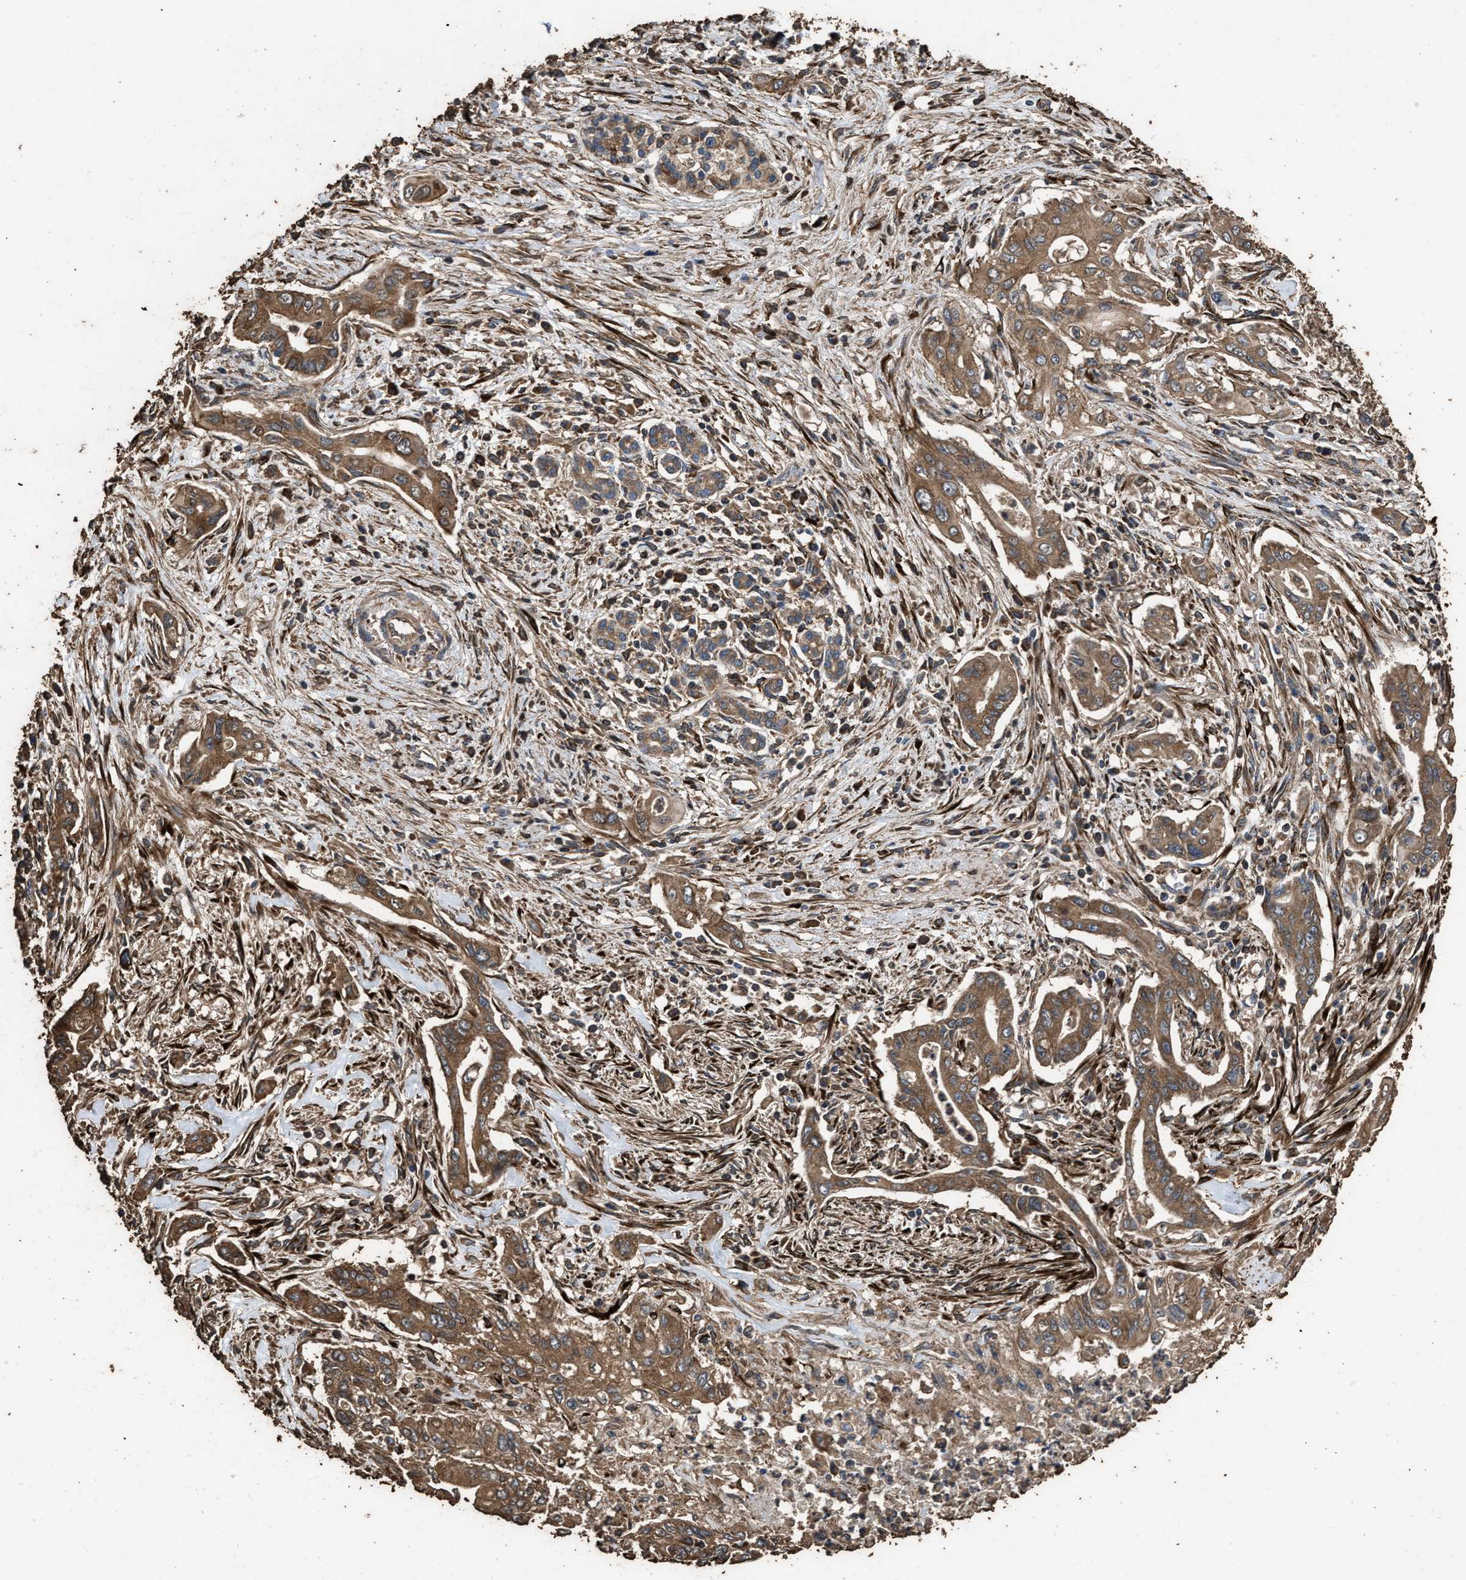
{"staining": {"intensity": "moderate", "quantity": ">75%", "location": "cytoplasmic/membranous"}, "tissue": "pancreatic cancer", "cell_type": "Tumor cells", "image_type": "cancer", "snomed": [{"axis": "morphology", "description": "Adenocarcinoma, NOS"}, {"axis": "topography", "description": "Pancreas"}], "caption": "The immunohistochemical stain highlights moderate cytoplasmic/membranous staining in tumor cells of adenocarcinoma (pancreatic) tissue.", "gene": "ZMYND19", "patient": {"sex": "male", "age": 58}}